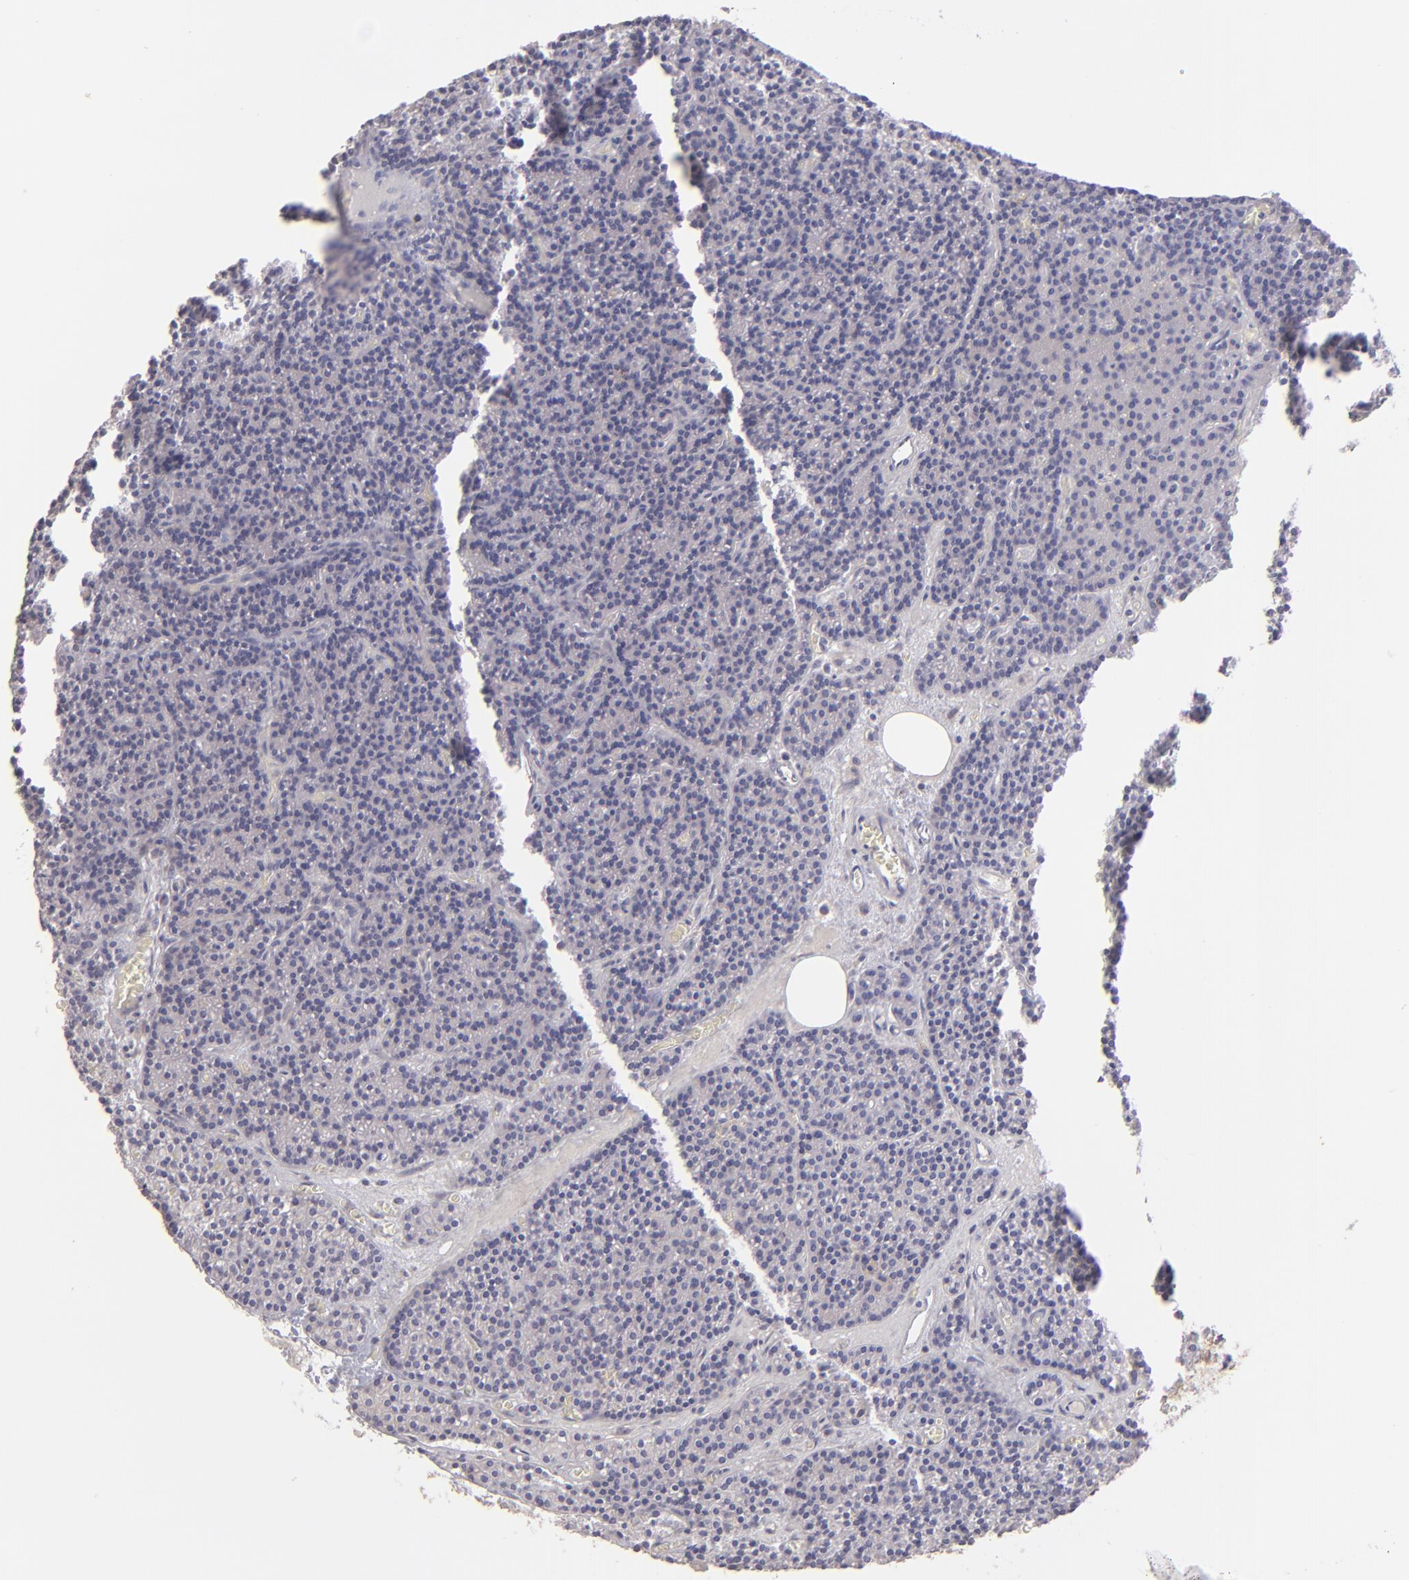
{"staining": {"intensity": "negative", "quantity": "none", "location": "none"}, "tissue": "parathyroid gland", "cell_type": "Glandular cells", "image_type": "normal", "snomed": [{"axis": "morphology", "description": "Normal tissue, NOS"}, {"axis": "topography", "description": "Parathyroid gland"}], "caption": "A high-resolution histopathology image shows IHC staining of unremarkable parathyroid gland, which demonstrates no significant positivity in glandular cells. Brightfield microscopy of IHC stained with DAB (brown) and hematoxylin (blue), captured at high magnification.", "gene": "MAGEA1", "patient": {"sex": "male", "age": 57}}